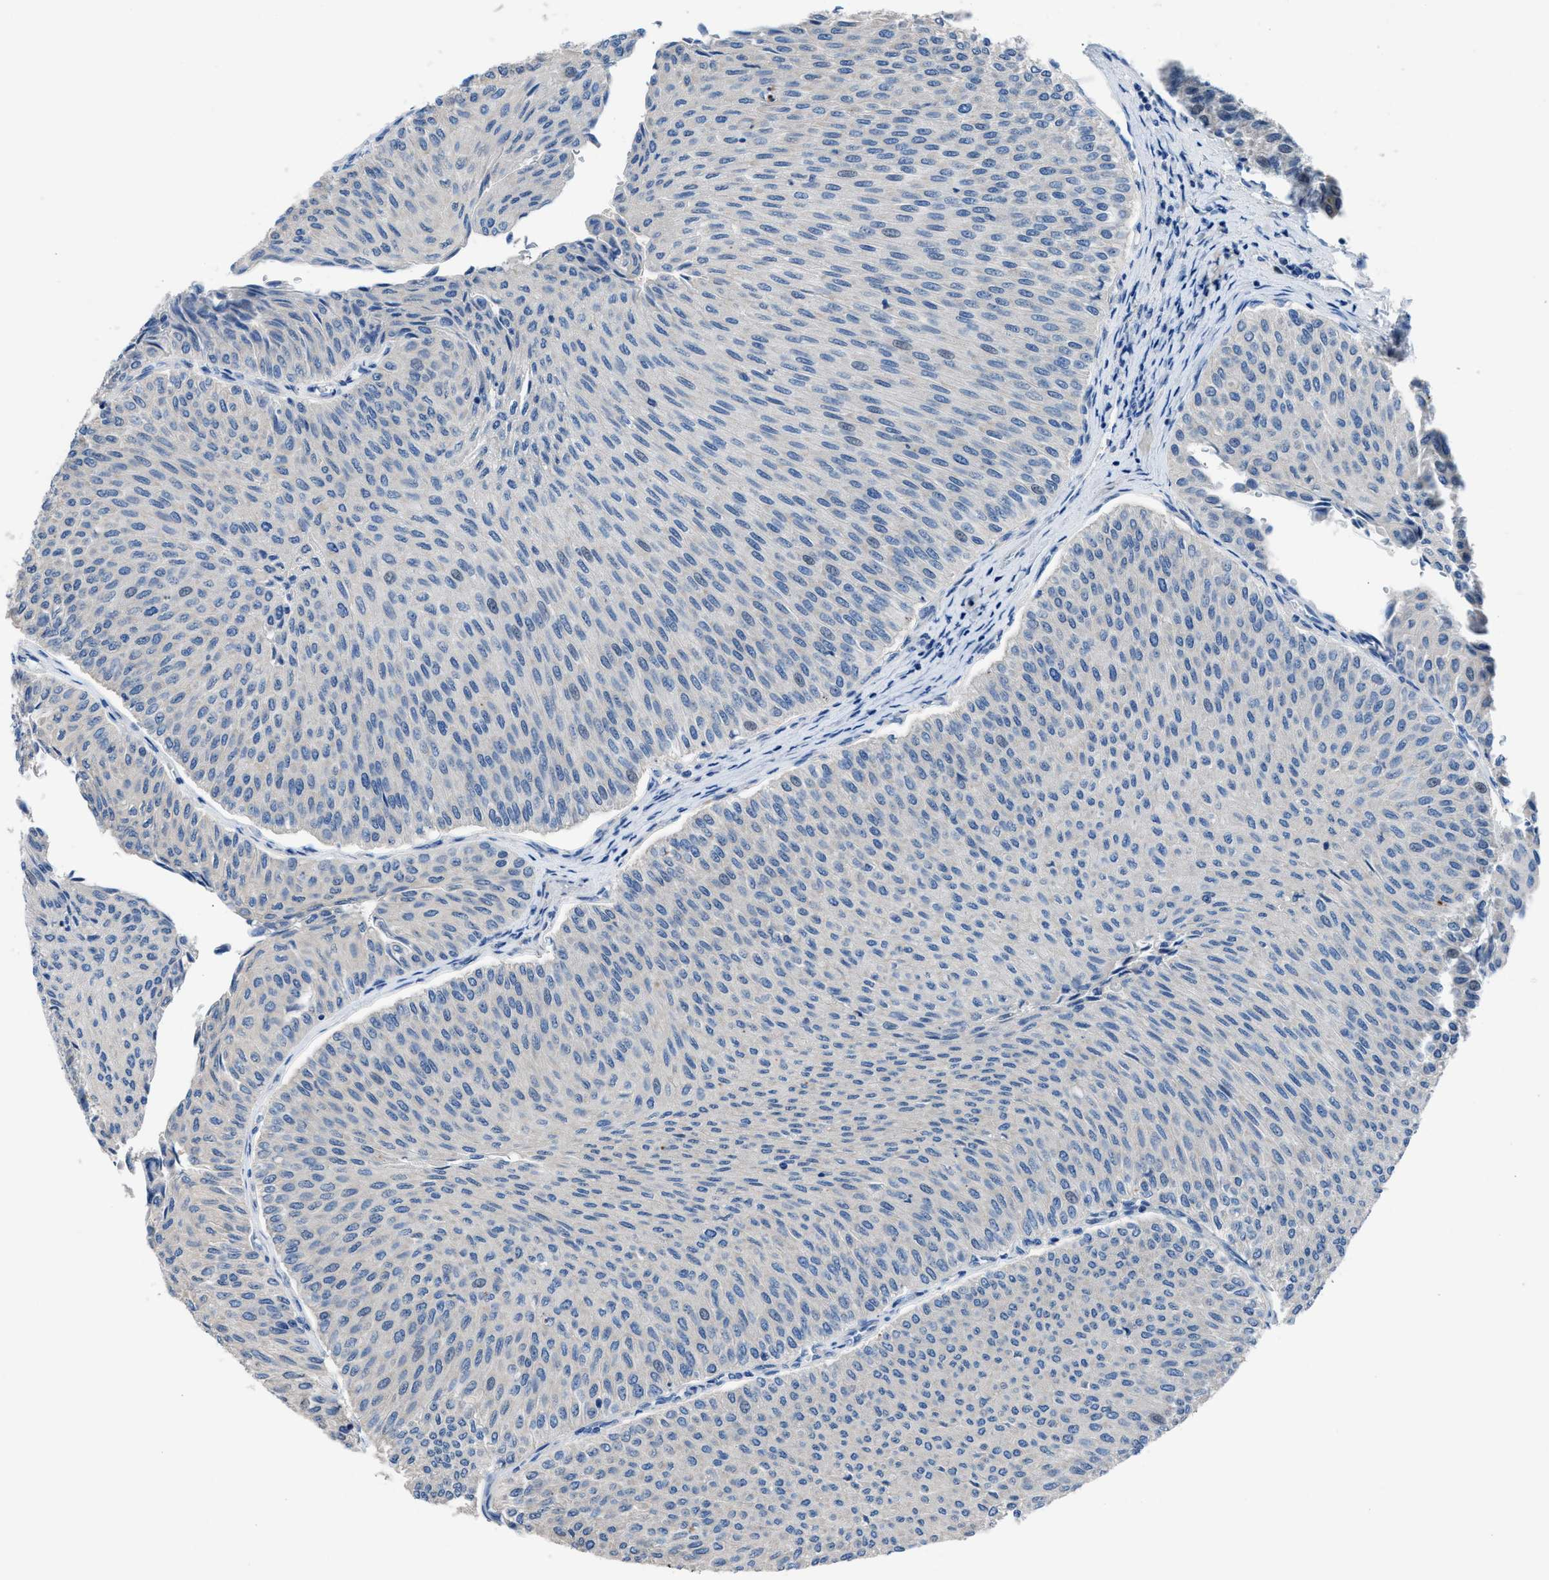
{"staining": {"intensity": "negative", "quantity": "none", "location": "none"}, "tissue": "urothelial cancer", "cell_type": "Tumor cells", "image_type": "cancer", "snomed": [{"axis": "morphology", "description": "Urothelial carcinoma, Low grade"}, {"axis": "topography", "description": "Urinary bladder"}], "caption": "Immunohistochemistry (IHC) of urothelial cancer reveals no staining in tumor cells. The staining is performed using DAB brown chromogen with nuclei counter-stained in using hematoxylin.", "gene": "ITPR1", "patient": {"sex": "male", "age": 78}}